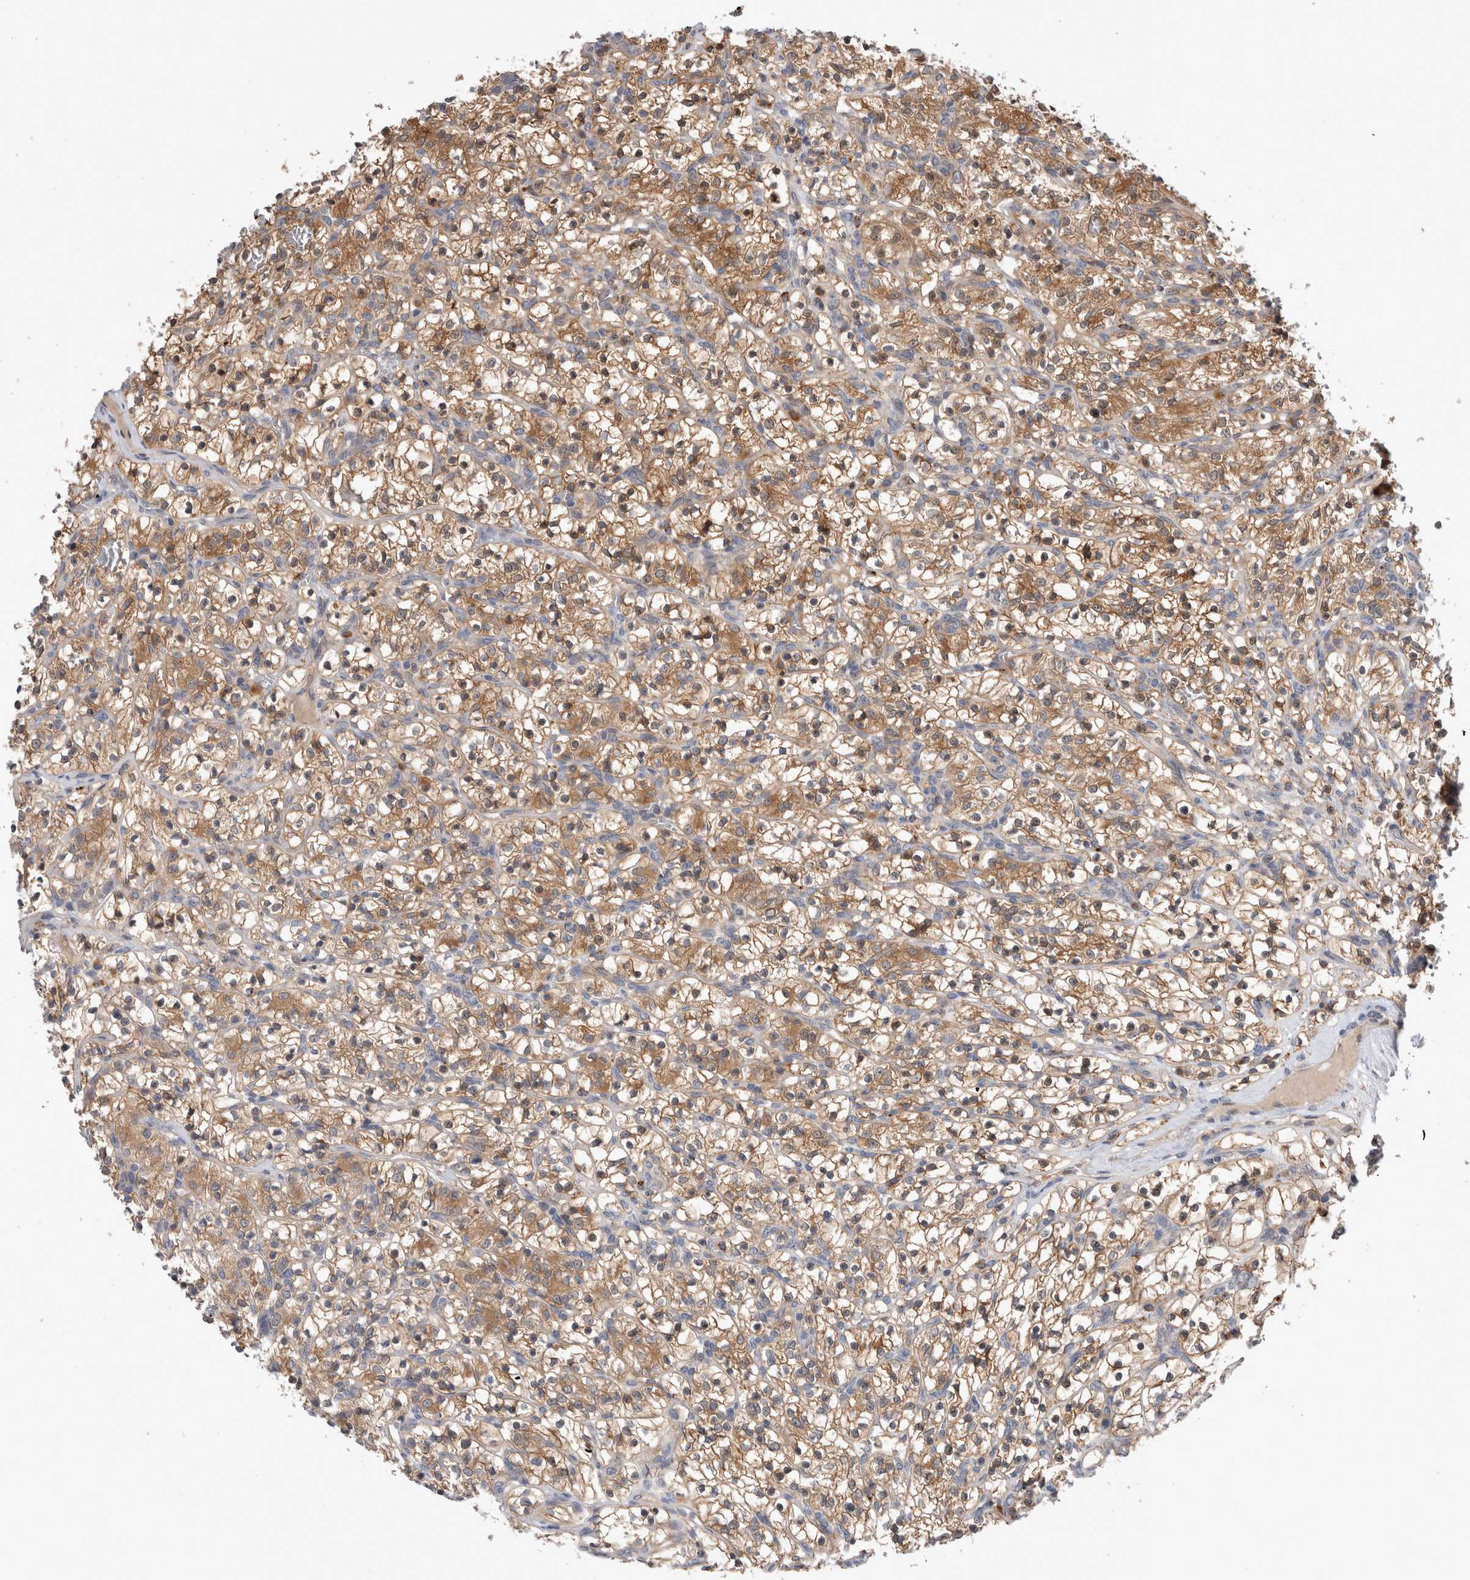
{"staining": {"intensity": "moderate", "quantity": ">75%", "location": "cytoplasmic/membranous"}, "tissue": "renal cancer", "cell_type": "Tumor cells", "image_type": "cancer", "snomed": [{"axis": "morphology", "description": "Adenocarcinoma, NOS"}, {"axis": "topography", "description": "Kidney"}], "caption": "Protein staining of renal adenocarcinoma tissue reveals moderate cytoplasmic/membranous positivity in approximately >75% of tumor cells.", "gene": "MRPL37", "patient": {"sex": "female", "age": 57}}